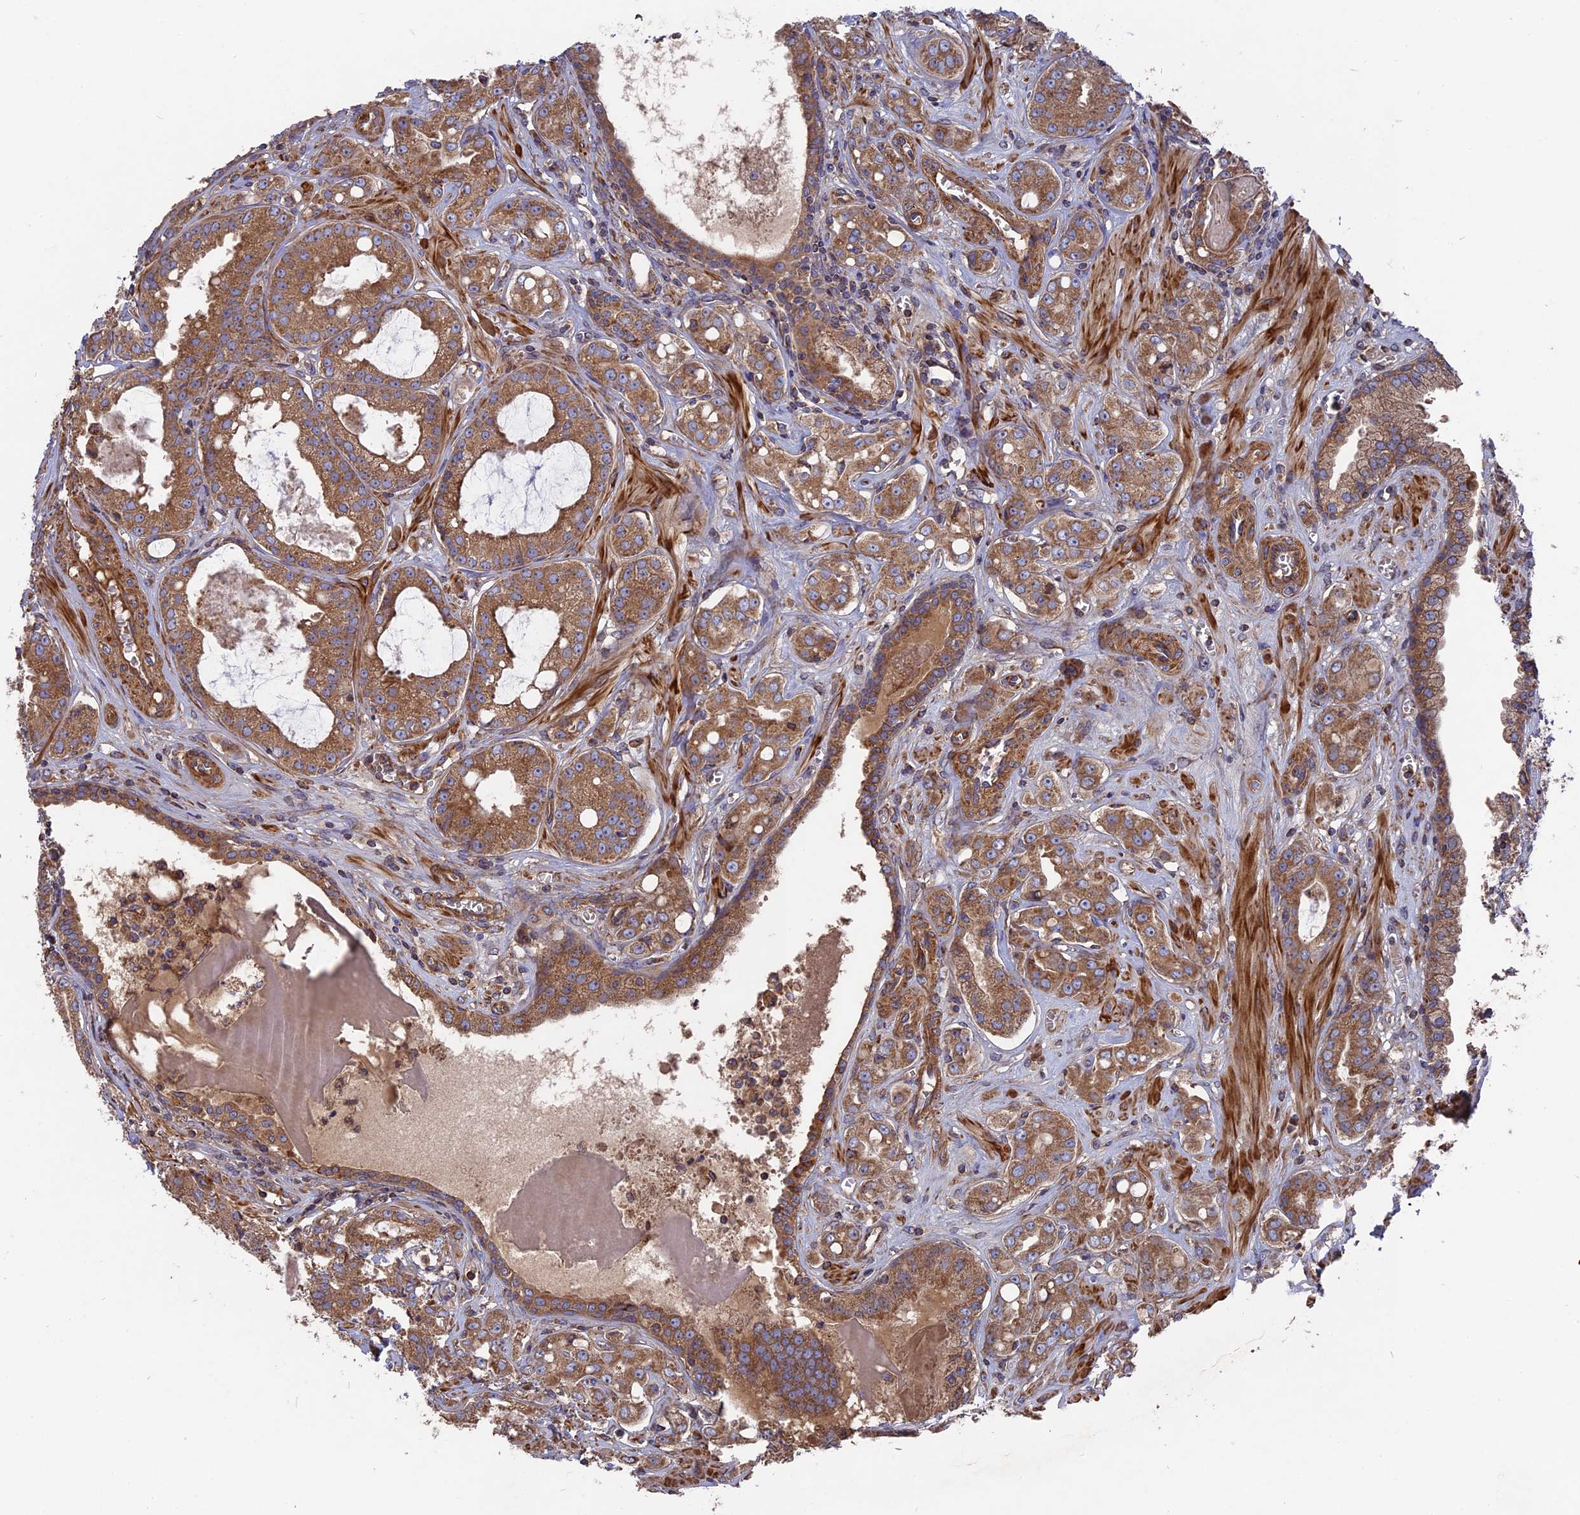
{"staining": {"intensity": "moderate", "quantity": ">75%", "location": "cytoplasmic/membranous"}, "tissue": "prostate cancer", "cell_type": "Tumor cells", "image_type": "cancer", "snomed": [{"axis": "morphology", "description": "Adenocarcinoma, High grade"}, {"axis": "topography", "description": "Prostate"}], "caption": "A histopathology image of adenocarcinoma (high-grade) (prostate) stained for a protein displays moderate cytoplasmic/membranous brown staining in tumor cells. The staining is performed using DAB (3,3'-diaminobenzidine) brown chromogen to label protein expression. The nuclei are counter-stained blue using hematoxylin.", "gene": "TELO2", "patient": {"sex": "male", "age": 74}}